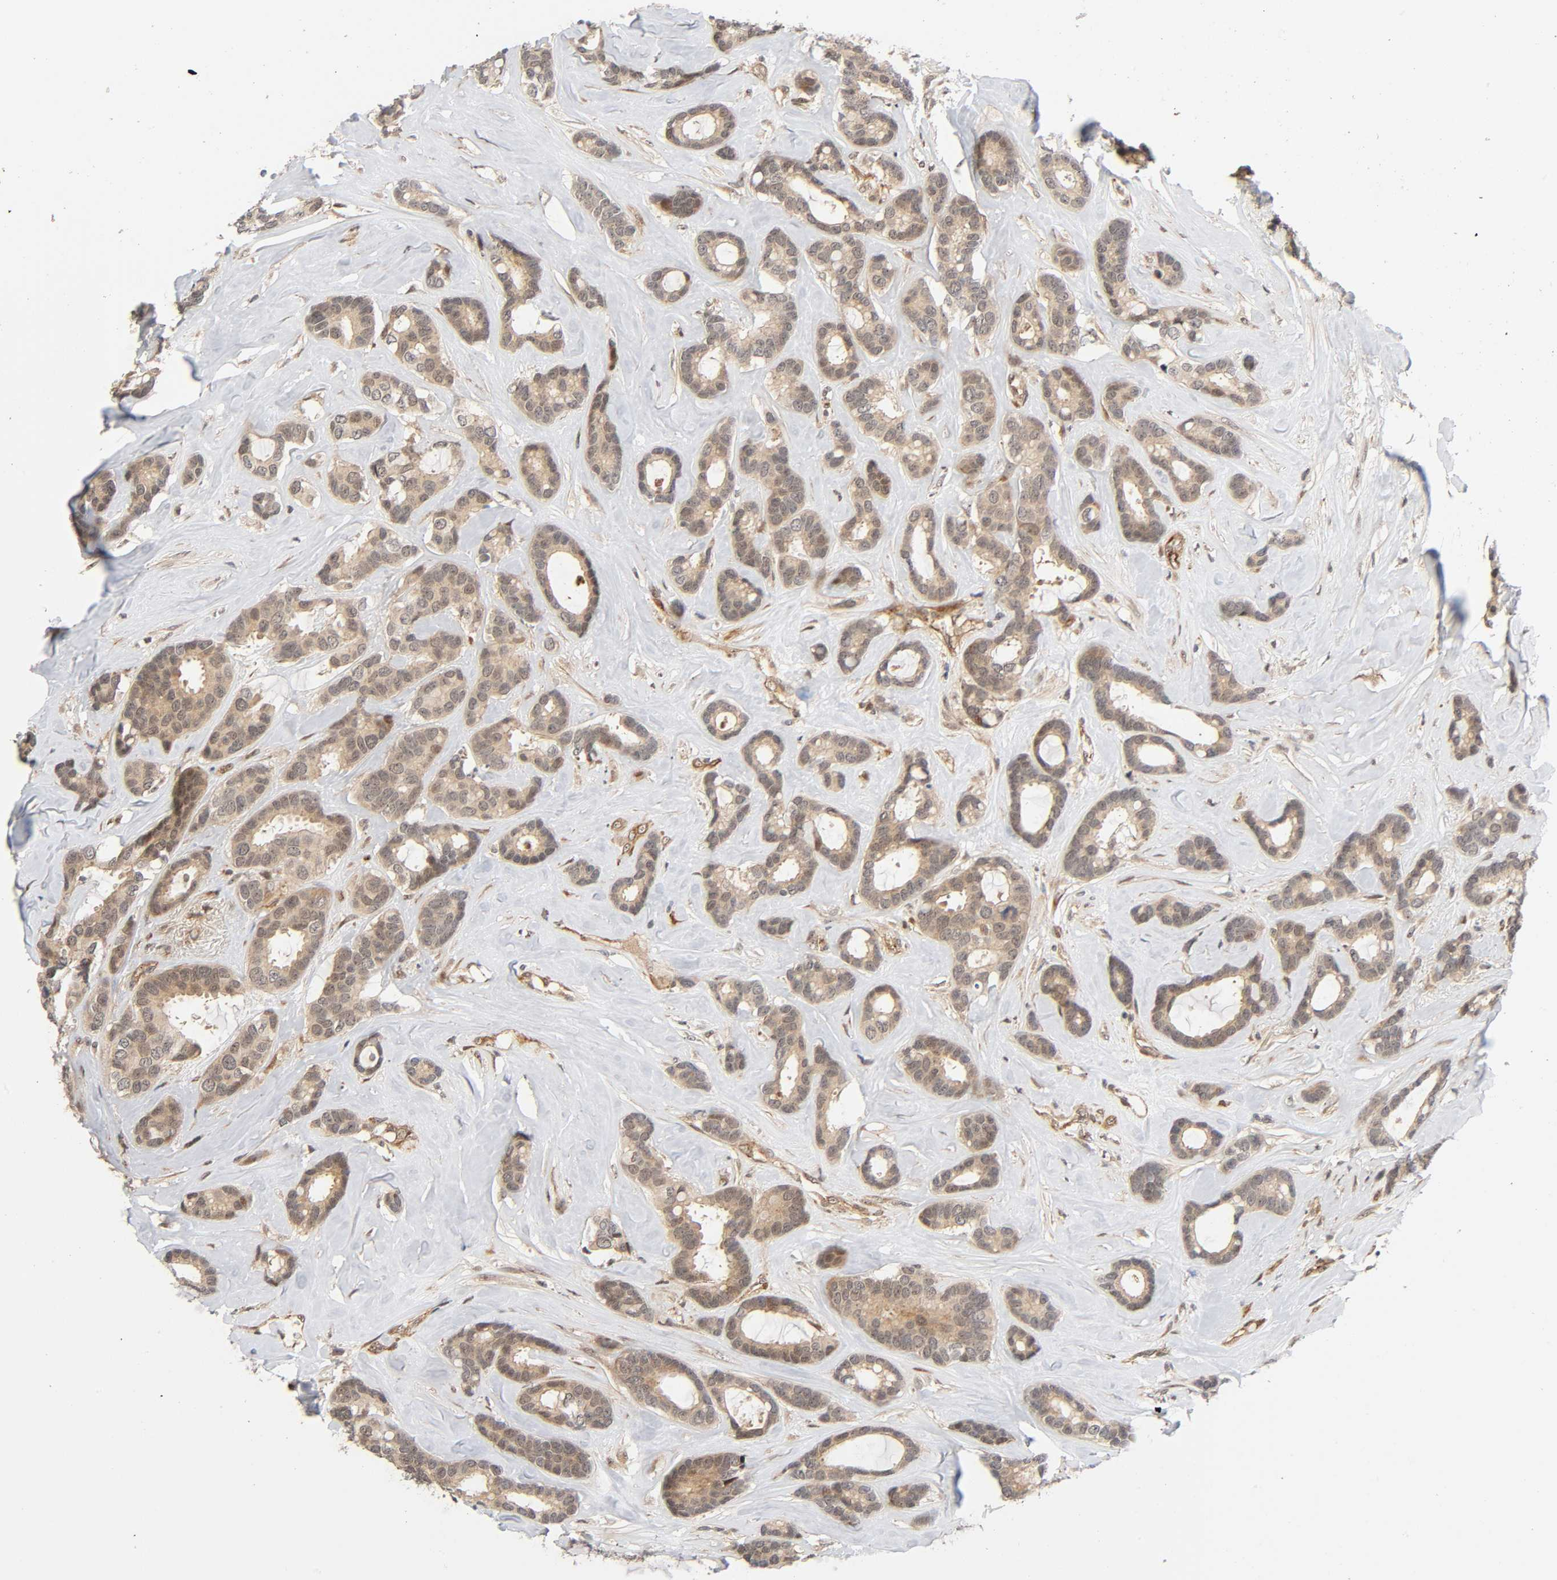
{"staining": {"intensity": "weak", "quantity": ">75%", "location": "cytoplasmic/membranous"}, "tissue": "breast cancer", "cell_type": "Tumor cells", "image_type": "cancer", "snomed": [{"axis": "morphology", "description": "Duct carcinoma"}, {"axis": "topography", "description": "Breast"}], "caption": "An image of human breast intraductal carcinoma stained for a protein displays weak cytoplasmic/membranous brown staining in tumor cells. The staining was performed using DAB, with brown indicating positive protein expression. Nuclei are stained blue with hematoxylin.", "gene": "IQCJ-SCHIP1", "patient": {"sex": "female", "age": 87}}